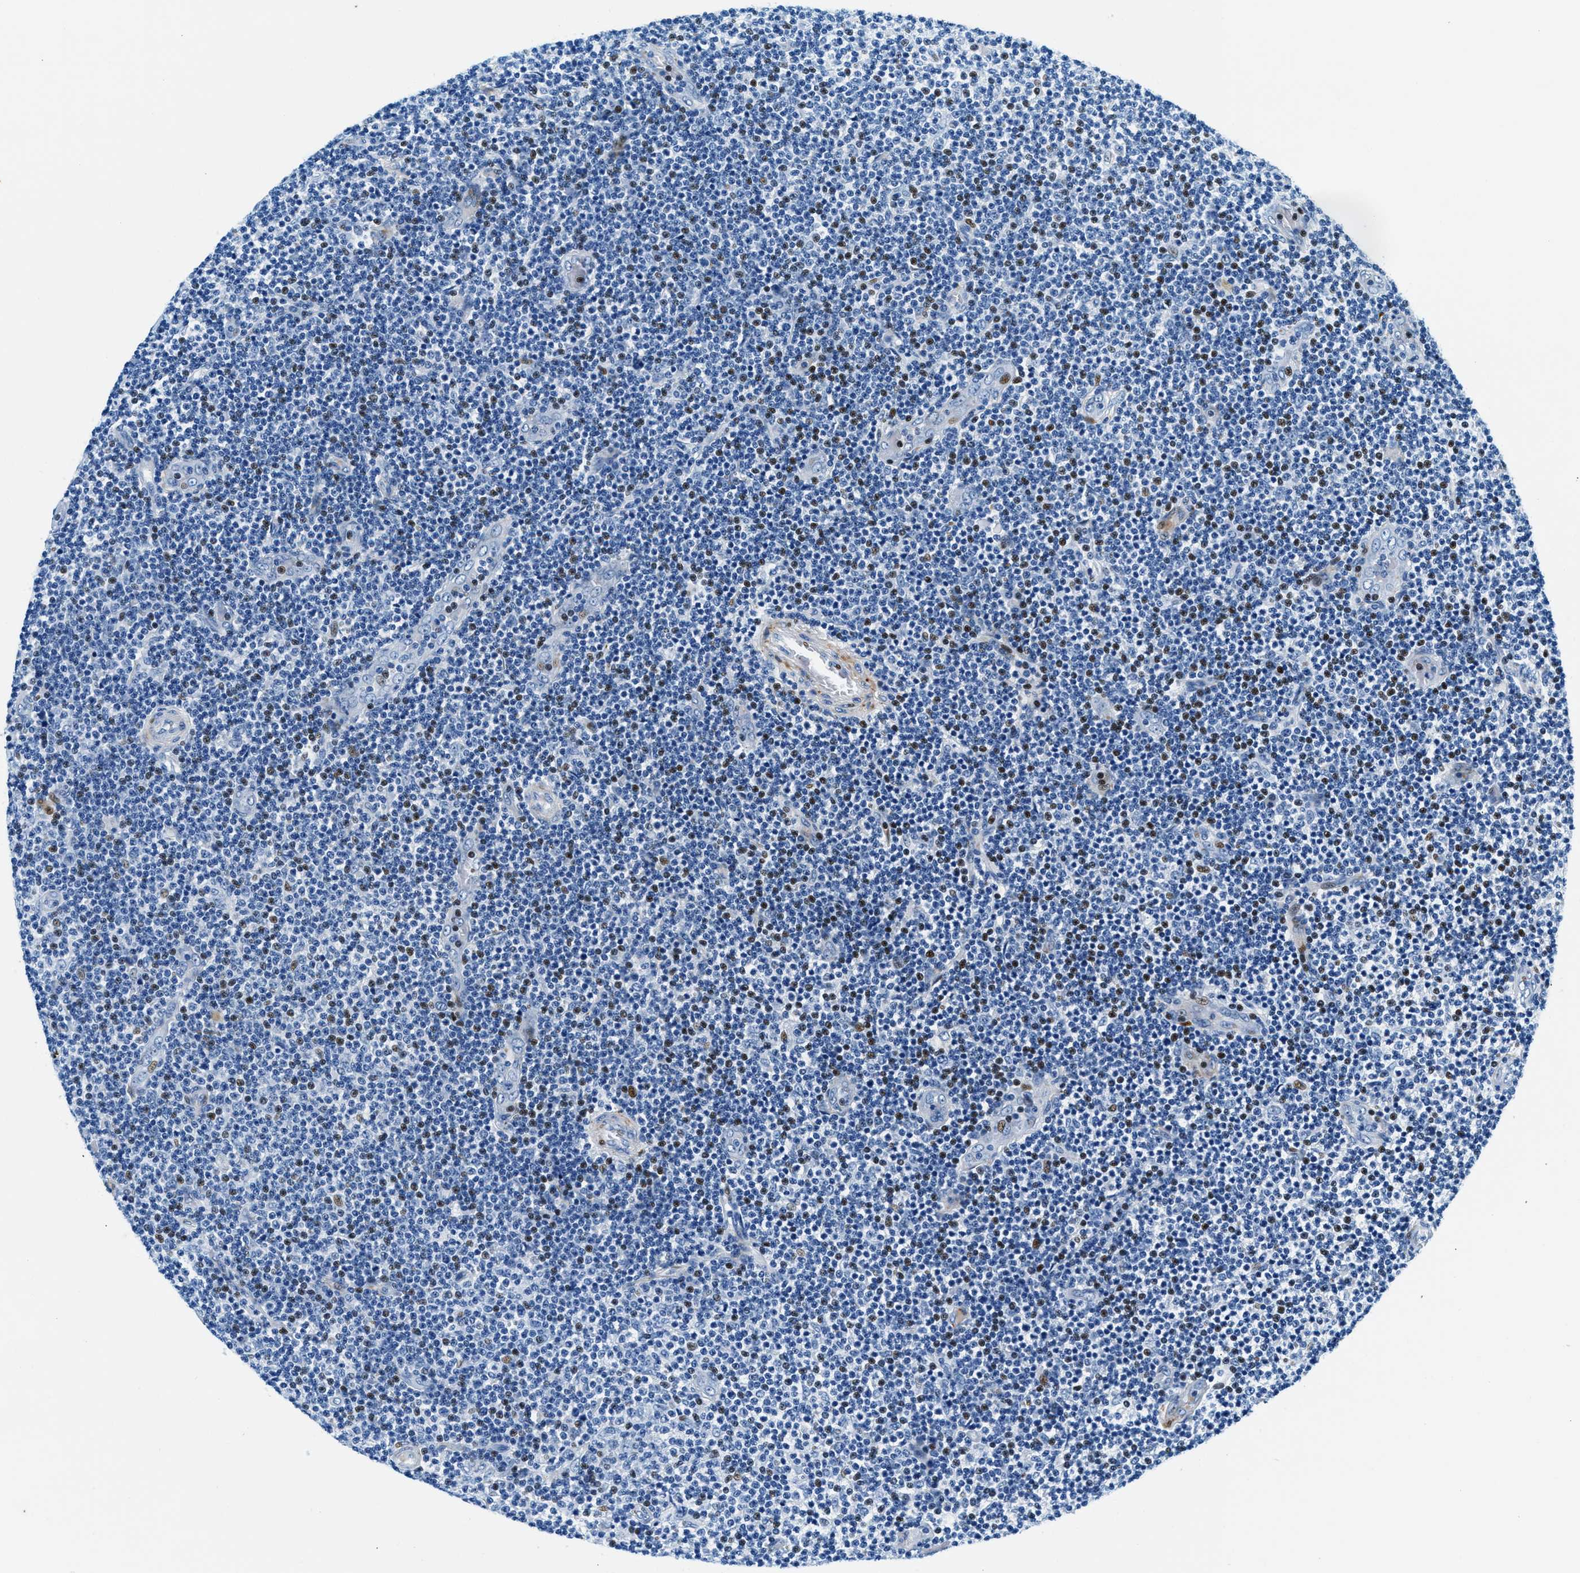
{"staining": {"intensity": "weak", "quantity": "25%-75%", "location": "nuclear"}, "tissue": "lymphoma", "cell_type": "Tumor cells", "image_type": "cancer", "snomed": [{"axis": "morphology", "description": "Malignant lymphoma, non-Hodgkin's type, Low grade"}, {"axis": "topography", "description": "Lymph node"}], "caption": "Protein expression analysis of human low-grade malignant lymphoma, non-Hodgkin's type reveals weak nuclear positivity in approximately 25%-75% of tumor cells. (Stains: DAB in brown, nuclei in blue, Microscopy: brightfield microscopy at high magnification).", "gene": "VPS53", "patient": {"sex": "male", "age": 83}}